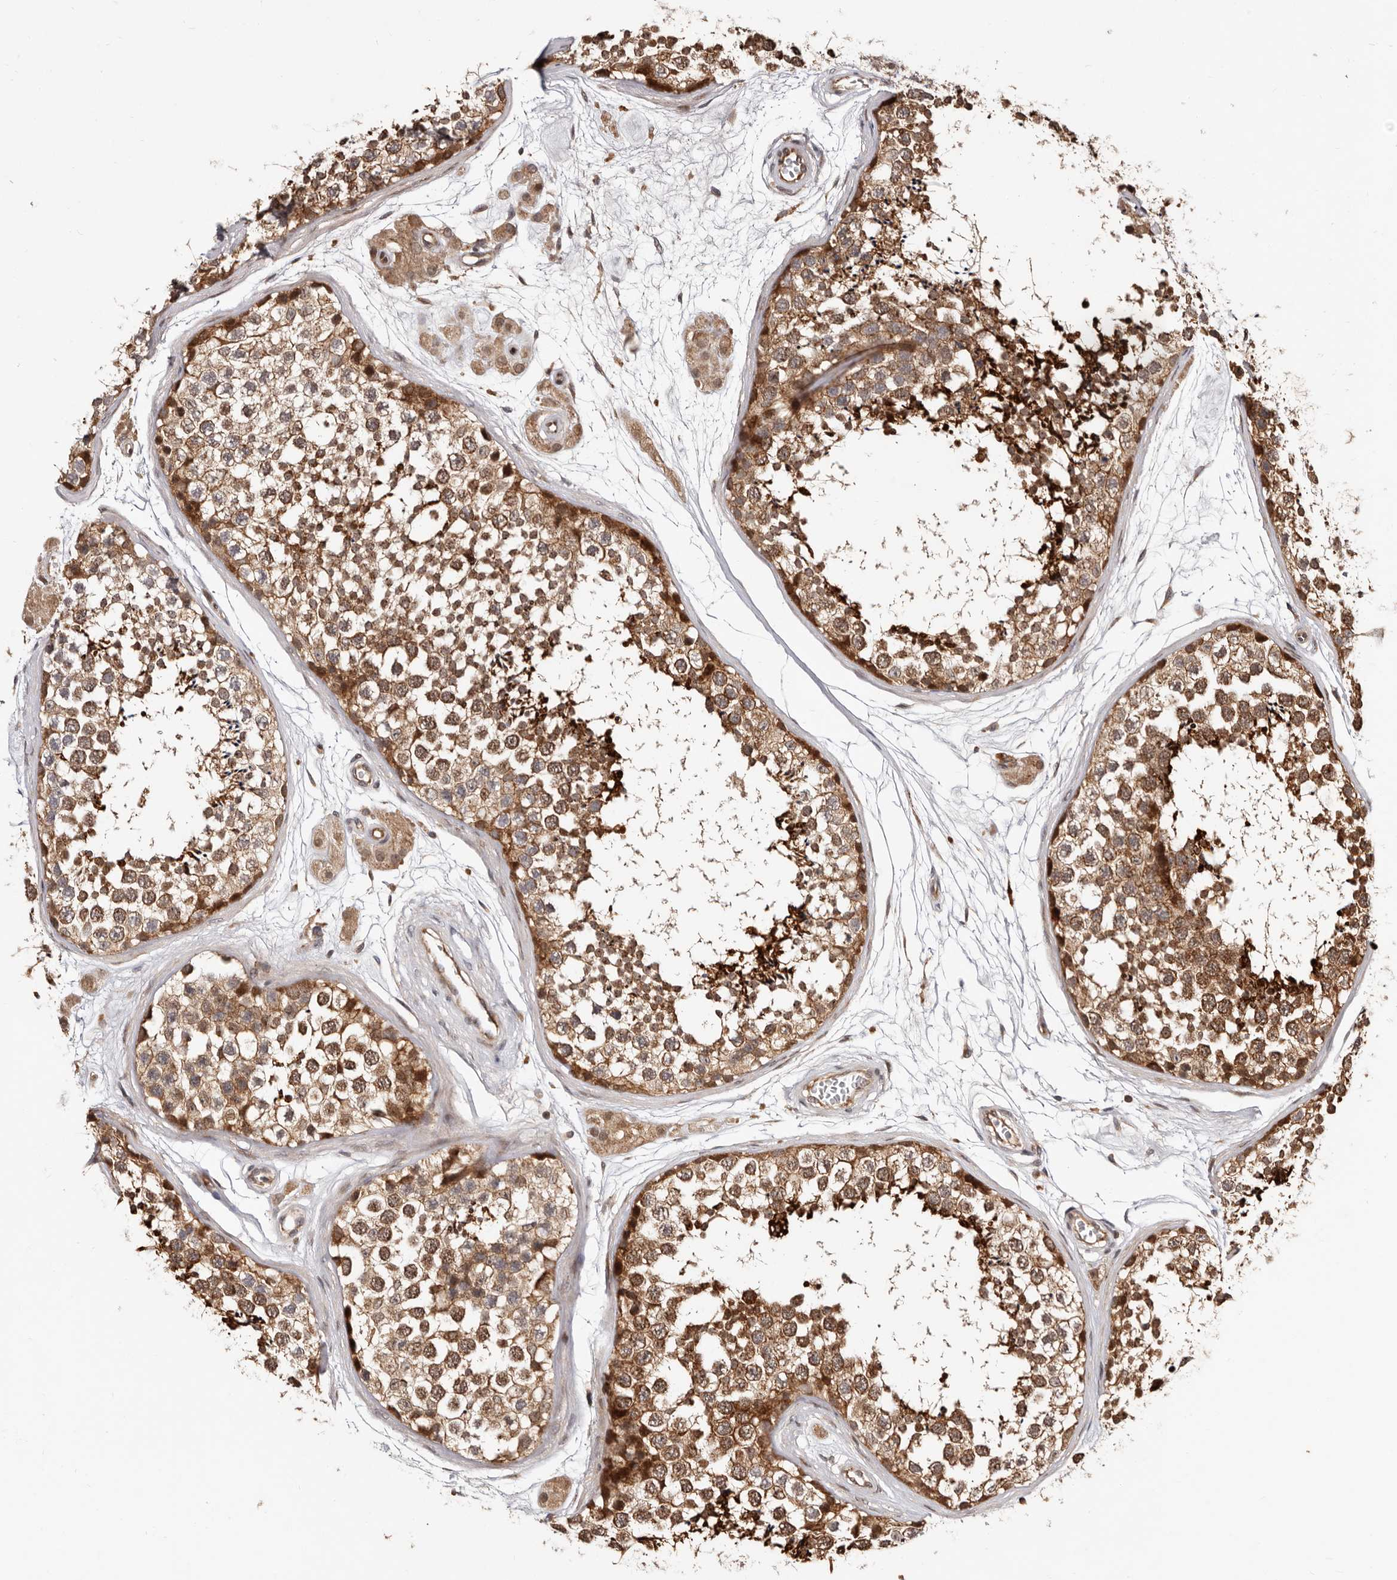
{"staining": {"intensity": "strong", "quantity": "25%-75%", "location": "cytoplasmic/membranous,nuclear"}, "tissue": "testis", "cell_type": "Cells in seminiferous ducts", "image_type": "normal", "snomed": [{"axis": "morphology", "description": "Normal tissue, NOS"}, {"axis": "topography", "description": "Testis"}], "caption": "IHC of unremarkable human testis exhibits high levels of strong cytoplasmic/membranous,nuclear expression in approximately 25%-75% of cells in seminiferous ducts. (Brightfield microscopy of DAB IHC at high magnification).", "gene": "WEE2", "patient": {"sex": "male", "age": 56}}